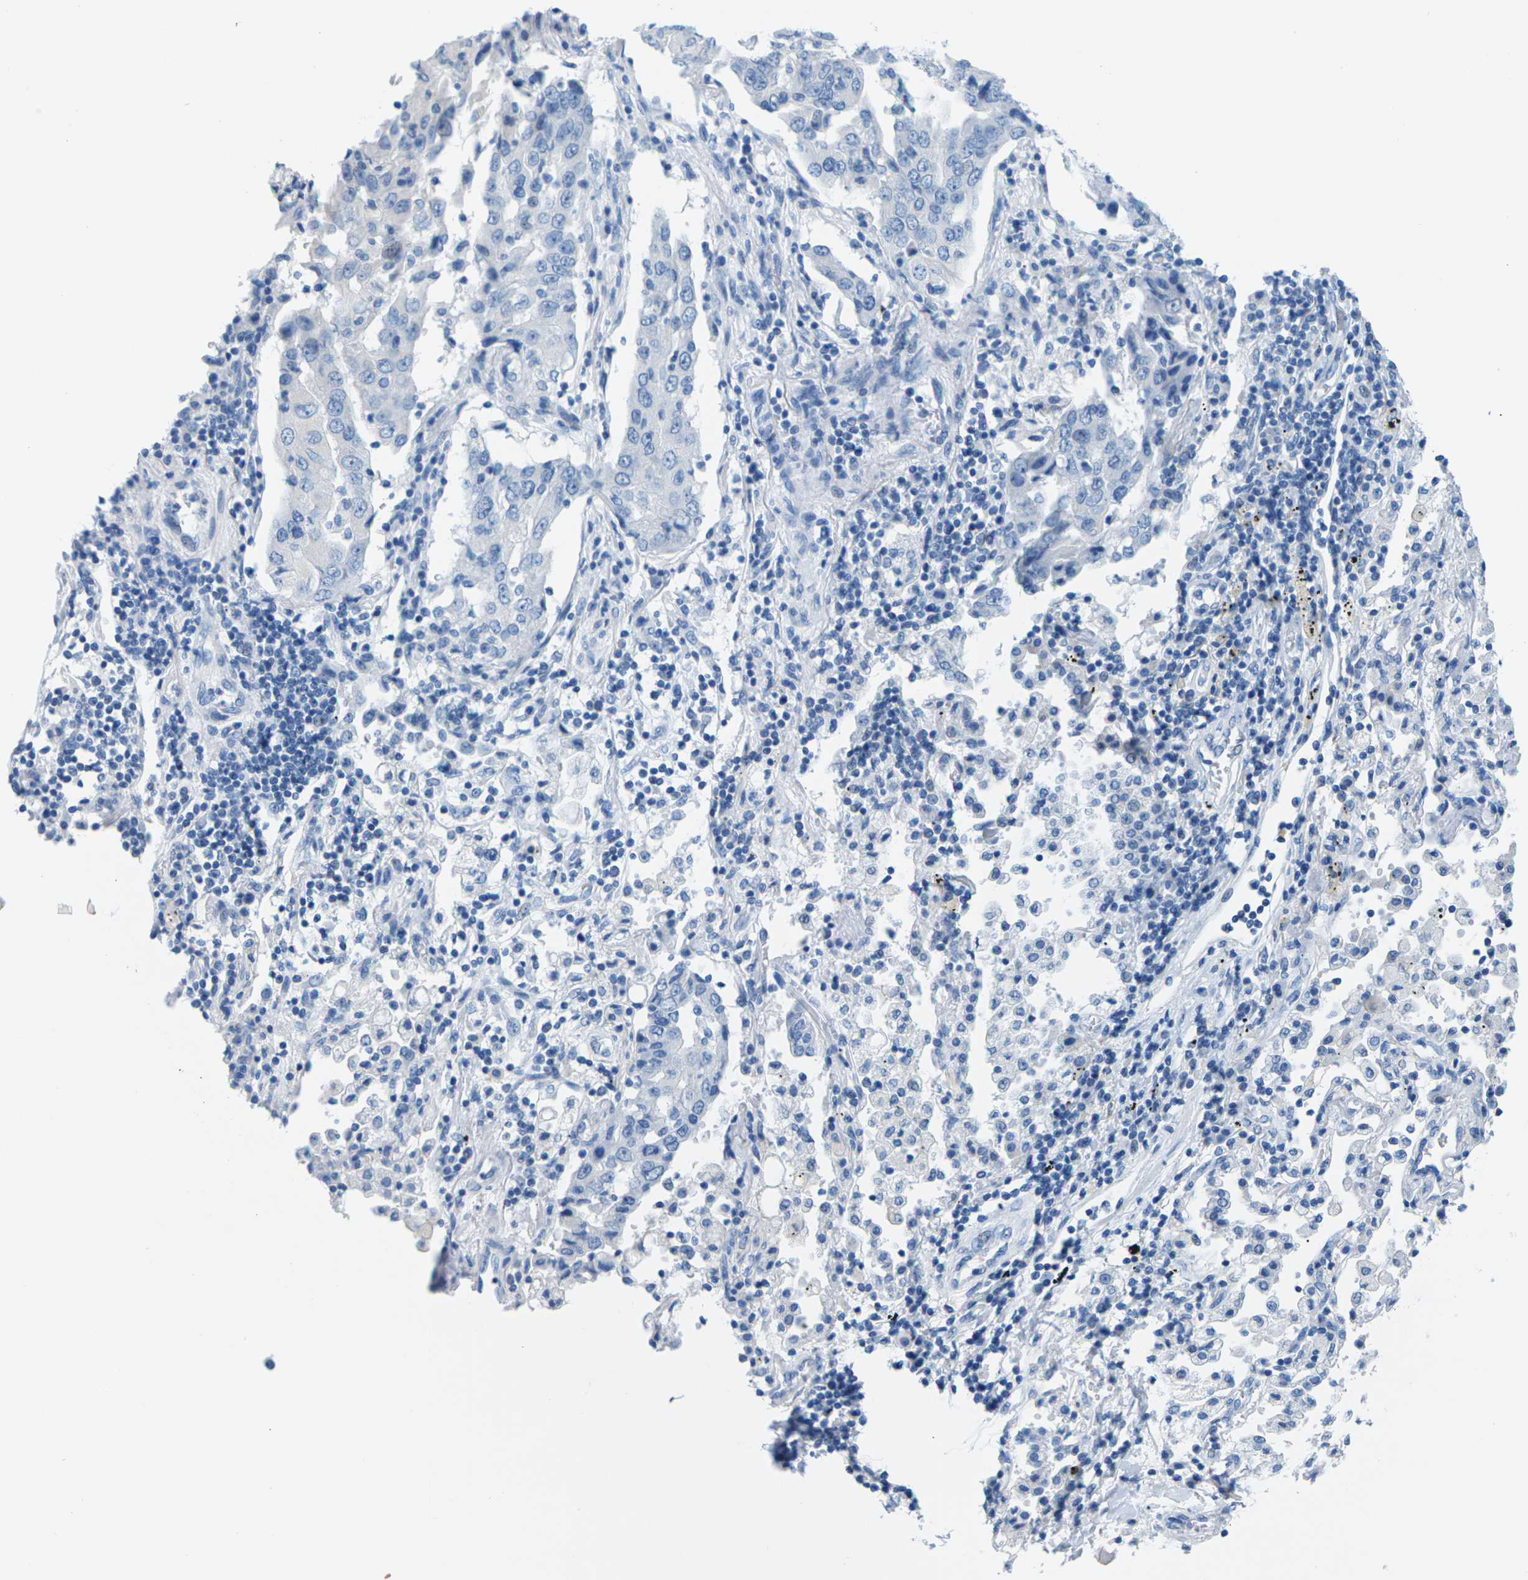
{"staining": {"intensity": "negative", "quantity": "none", "location": "none"}, "tissue": "lung cancer", "cell_type": "Tumor cells", "image_type": "cancer", "snomed": [{"axis": "morphology", "description": "Adenocarcinoma, NOS"}, {"axis": "topography", "description": "Lung"}], "caption": "Tumor cells show no significant protein positivity in lung cancer (adenocarcinoma).", "gene": "SLC12A1", "patient": {"sex": "female", "age": 65}}